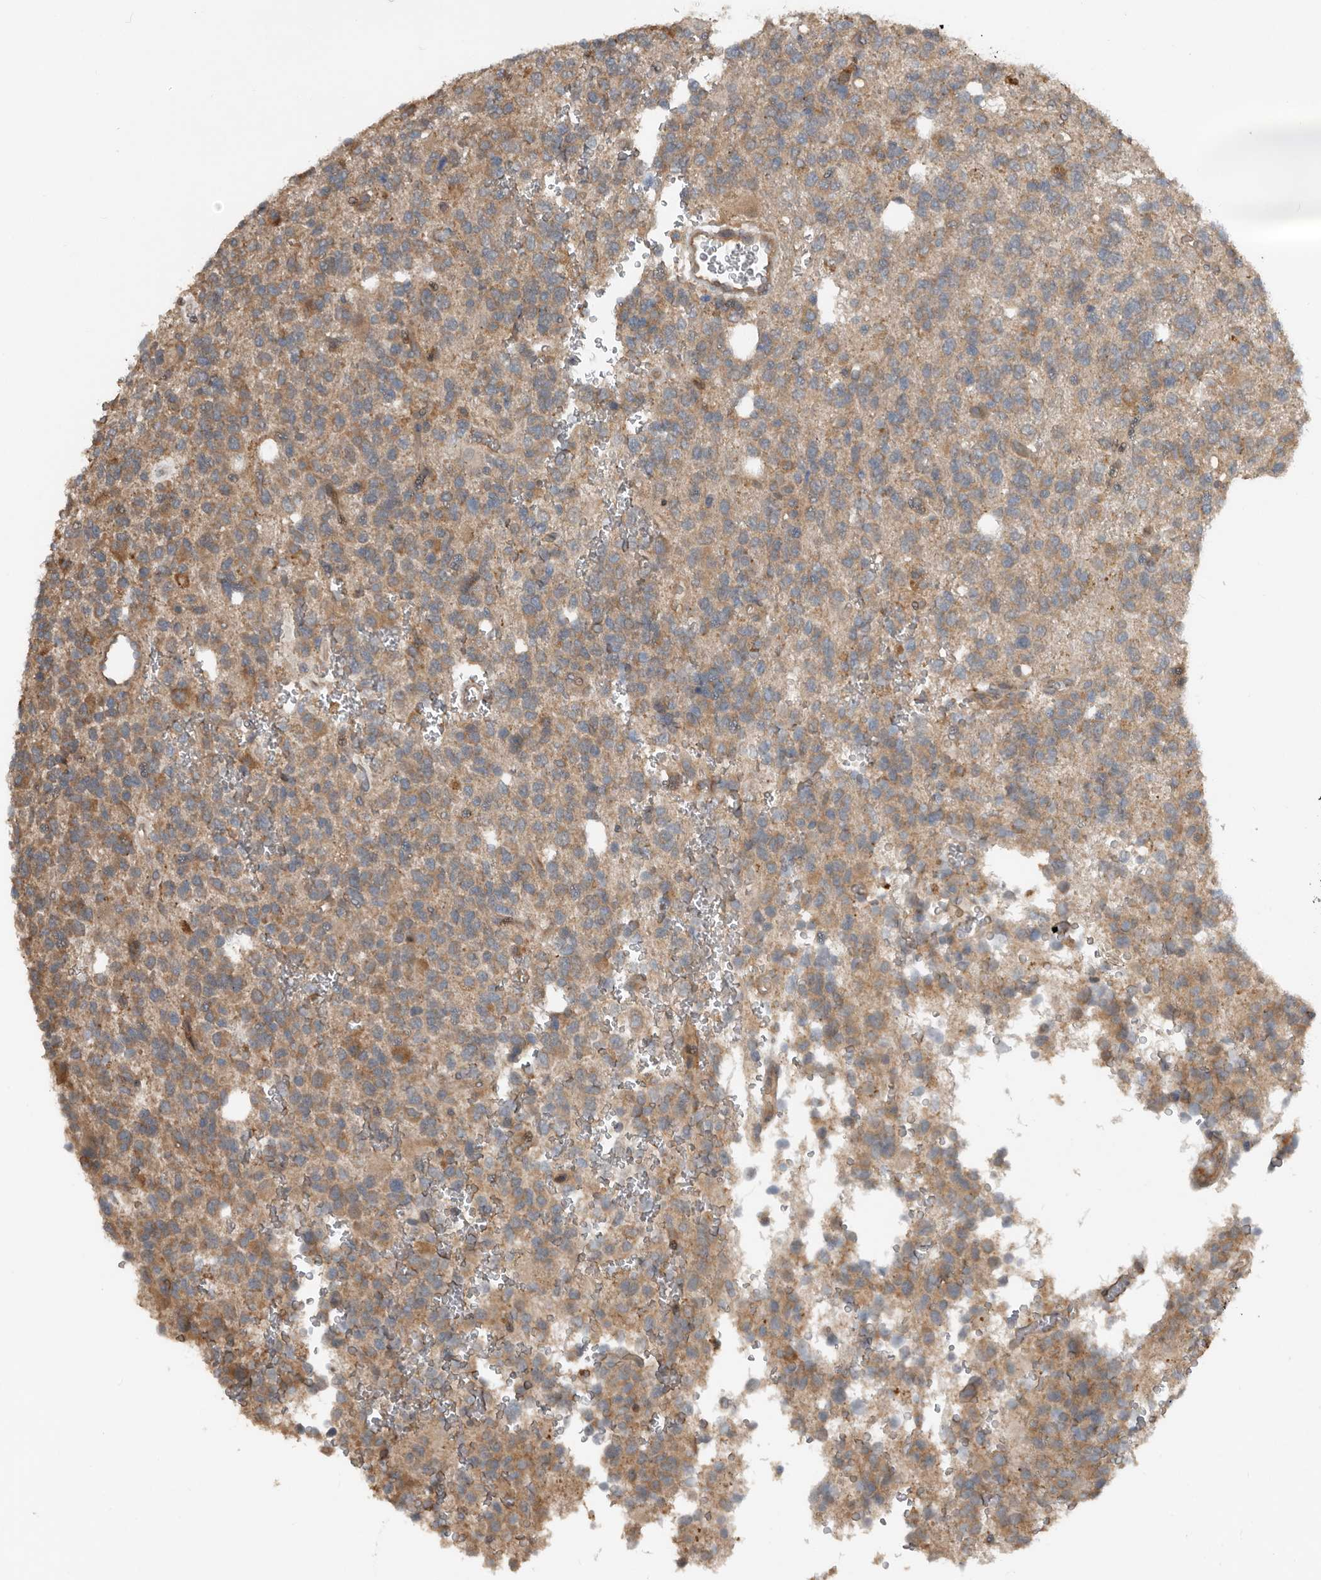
{"staining": {"intensity": "moderate", "quantity": "25%-75%", "location": "cytoplasmic/membranous"}, "tissue": "glioma", "cell_type": "Tumor cells", "image_type": "cancer", "snomed": [{"axis": "morphology", "description": "Glioma, malignant, High grade"}, {"axis": "topography", "description": "Brain"}], "caption": "This is an image of immunohistochemistry (IHC) staining of glioma, which shows moderate staining in the cytoplasmic/membranous of tumor cells.", "gene": "TEAD3", "patient": {"sex": "female", "age": 62}}